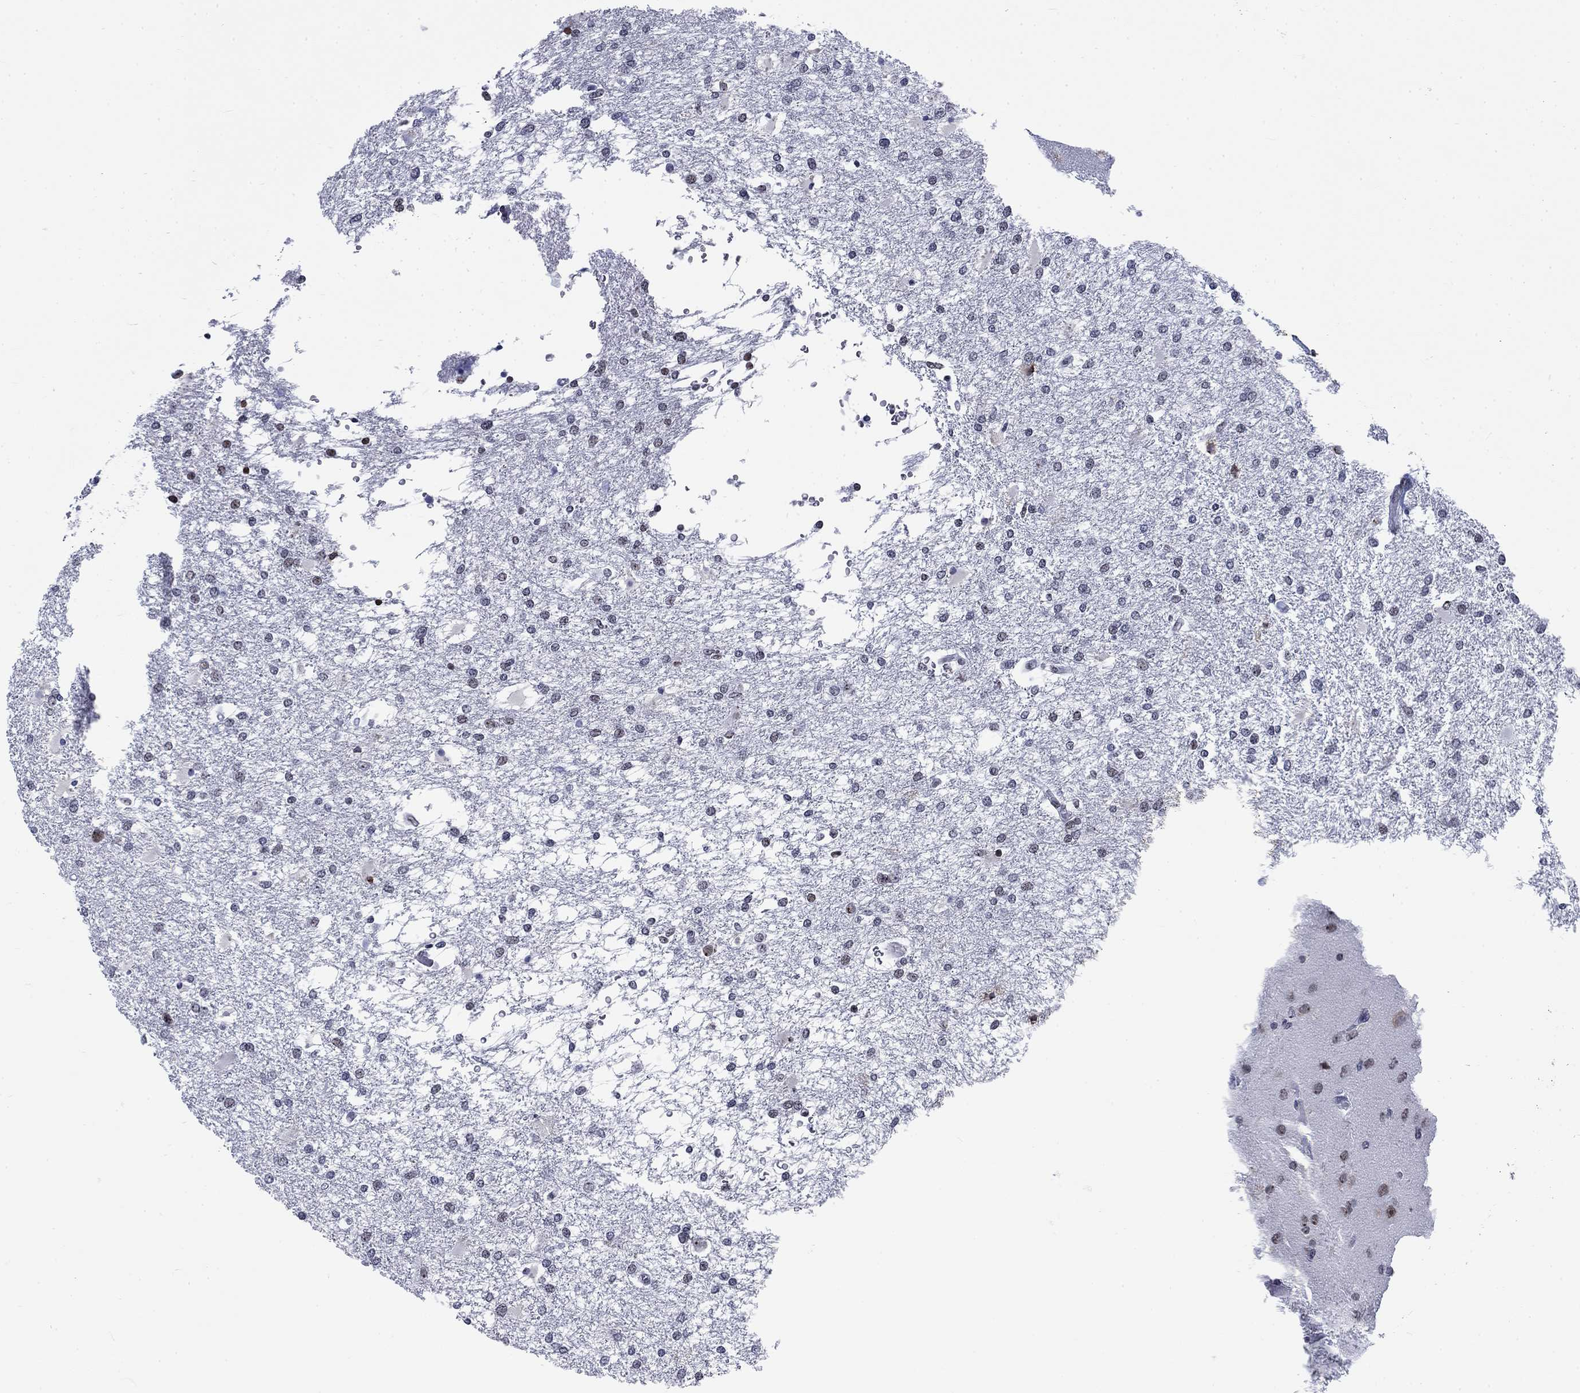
{"staining": {"intensity": "negative", "quantity": "none", "location": "none"}, "tissue": "glioma", "cell_type": "Tumor cells", "image_type": "cancer", "snomed": [{"axis": "morphology", "description": "Glioma, malignant, High grade"}, {"axis": "topography", "description": "Cerebral cortex"}], "caption": "Tumor cells are negative for protein expression in human malignant glioma (high-grade).", "gene": "CSRNP3", "patient": {"sex": "male", "age": 79}}